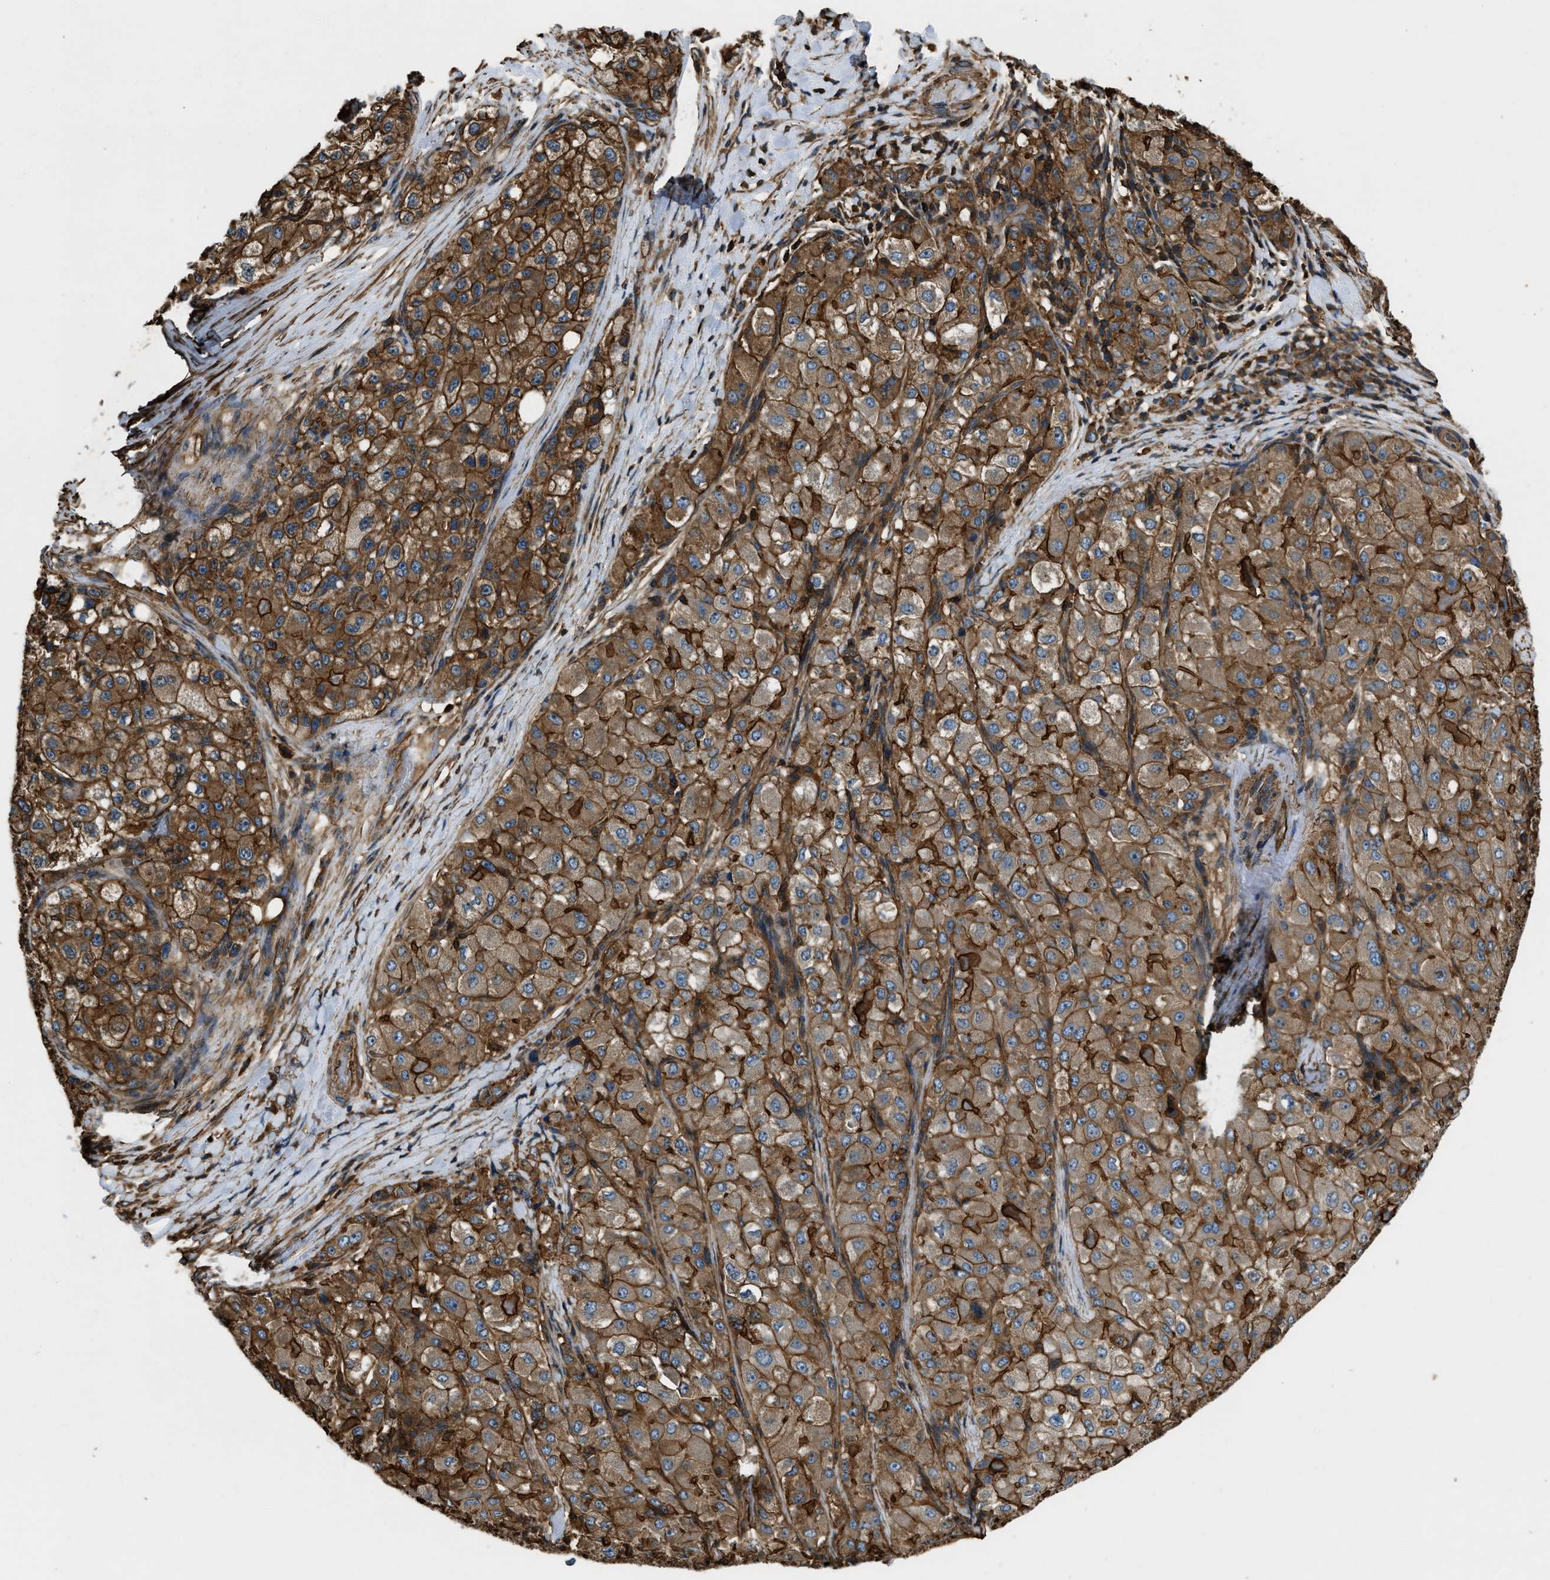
{"staining": {"intensity": "moderate", "quantity": ">75%", "location": "cytoplasmic/membranous"}, "tissue": "liver cancer", "cell_type": "Tumor cells", "image_type": "cancer", "snomed": [{"axis": "morphology", "description": "Carcinoma, Hepatocellular, NOS"}, {"axis": "topography", "description": "Liver"}], "caption": "This is an image of immunohistochemistry (IHC) staining of liver cancer, which shows moderate positivity in the cytoplasmic/membranous of tumor cells.", "gene": "YARS1", "patient": {"sex": "male", "age": 80}}